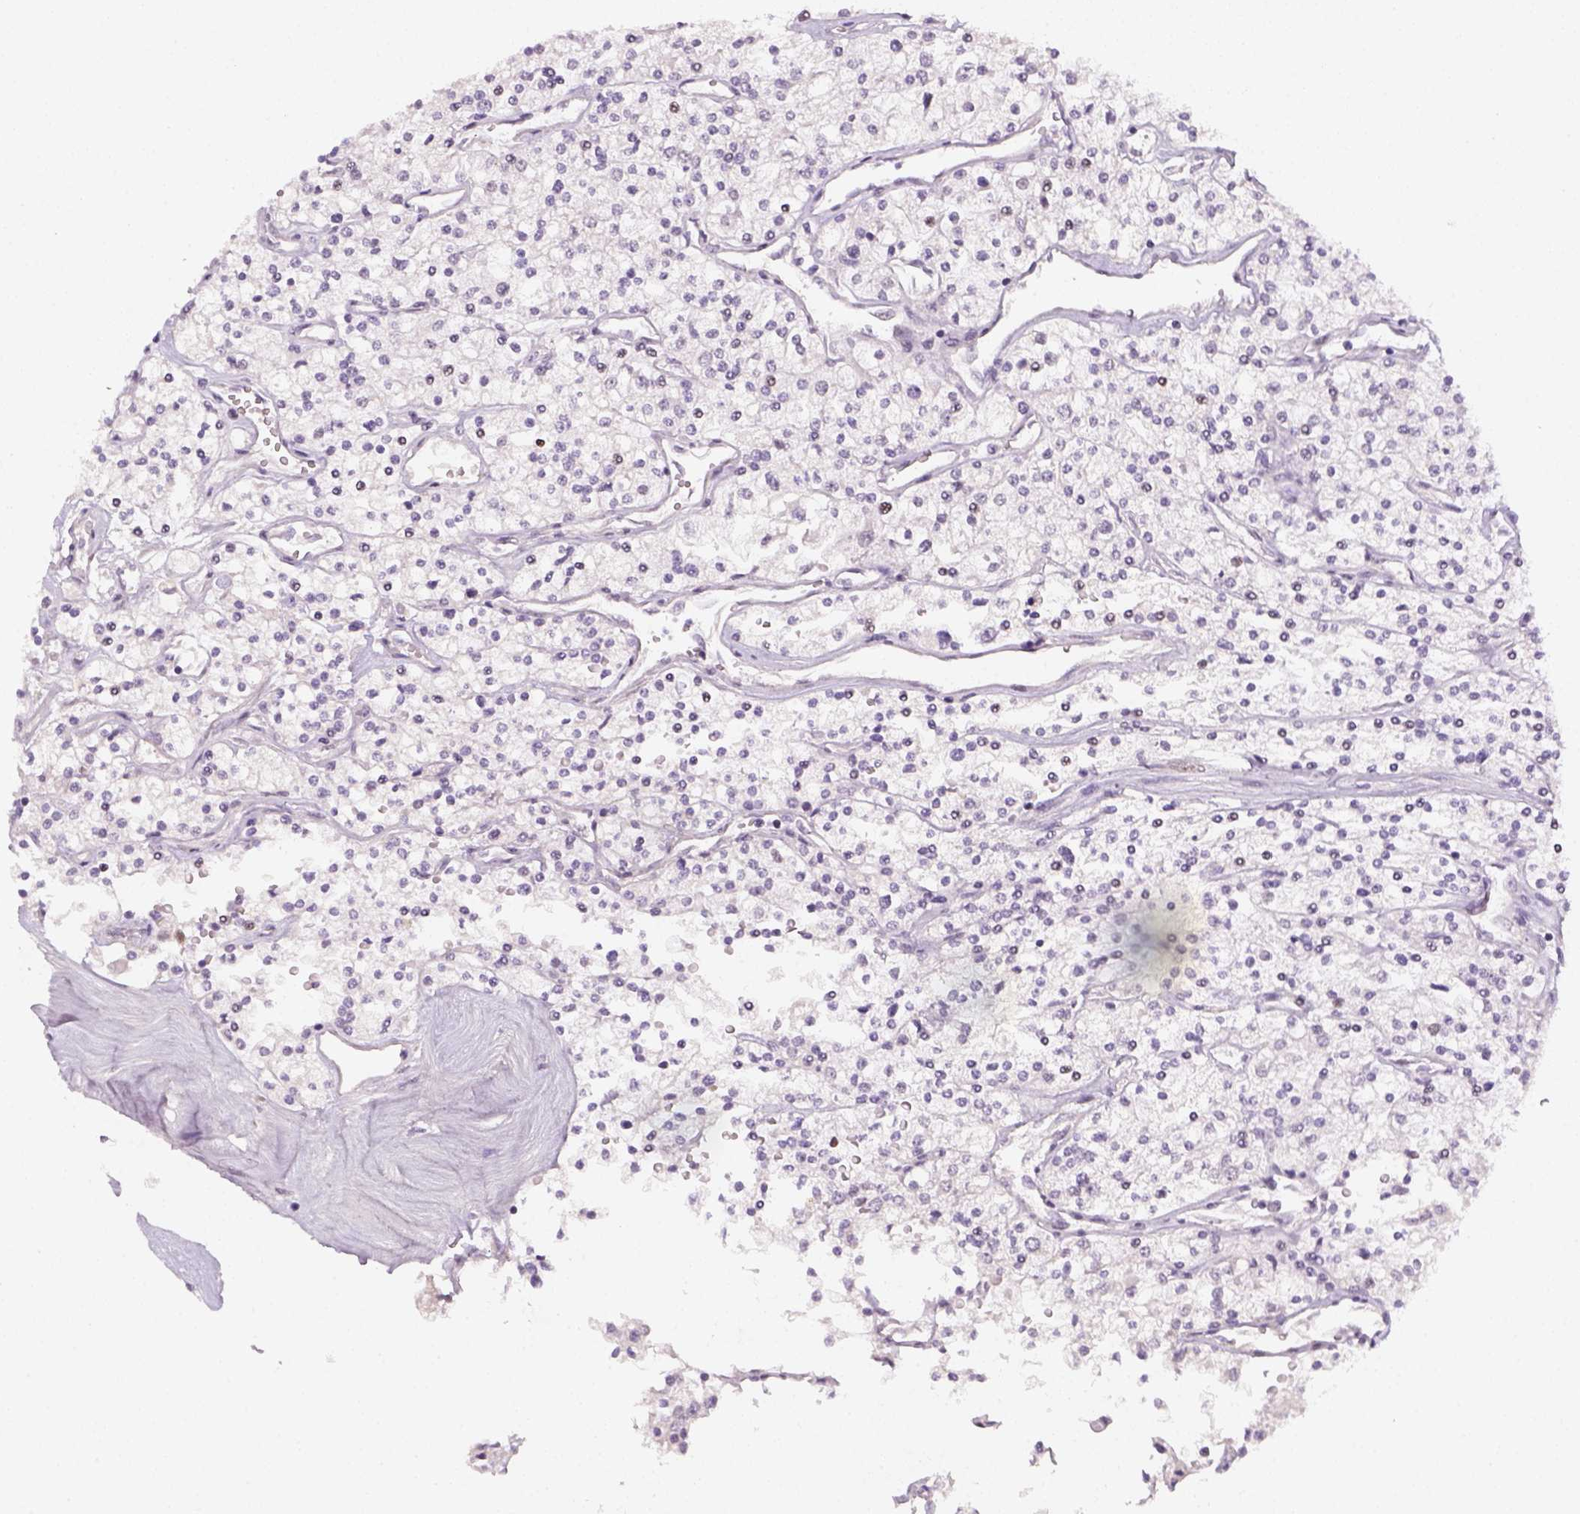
{"staining": {"intensity": "negative", "quantity": "none", "location": "none"}, "tissue": "renal cancer", "cell_type": "Tumor cells", "image_type": "cancer", "snomed": [{"axis": "morphology", "description": "Adenocarcinoma, NOS"}, {"axis": "topography", "description": "Kidney"}], "caption": "Micrograph shows no significant protein staining in tumor cells of renal adenocarcinoma.", "gene": "MAGEB3", "patient": {"sex": "male", "age": 80}}